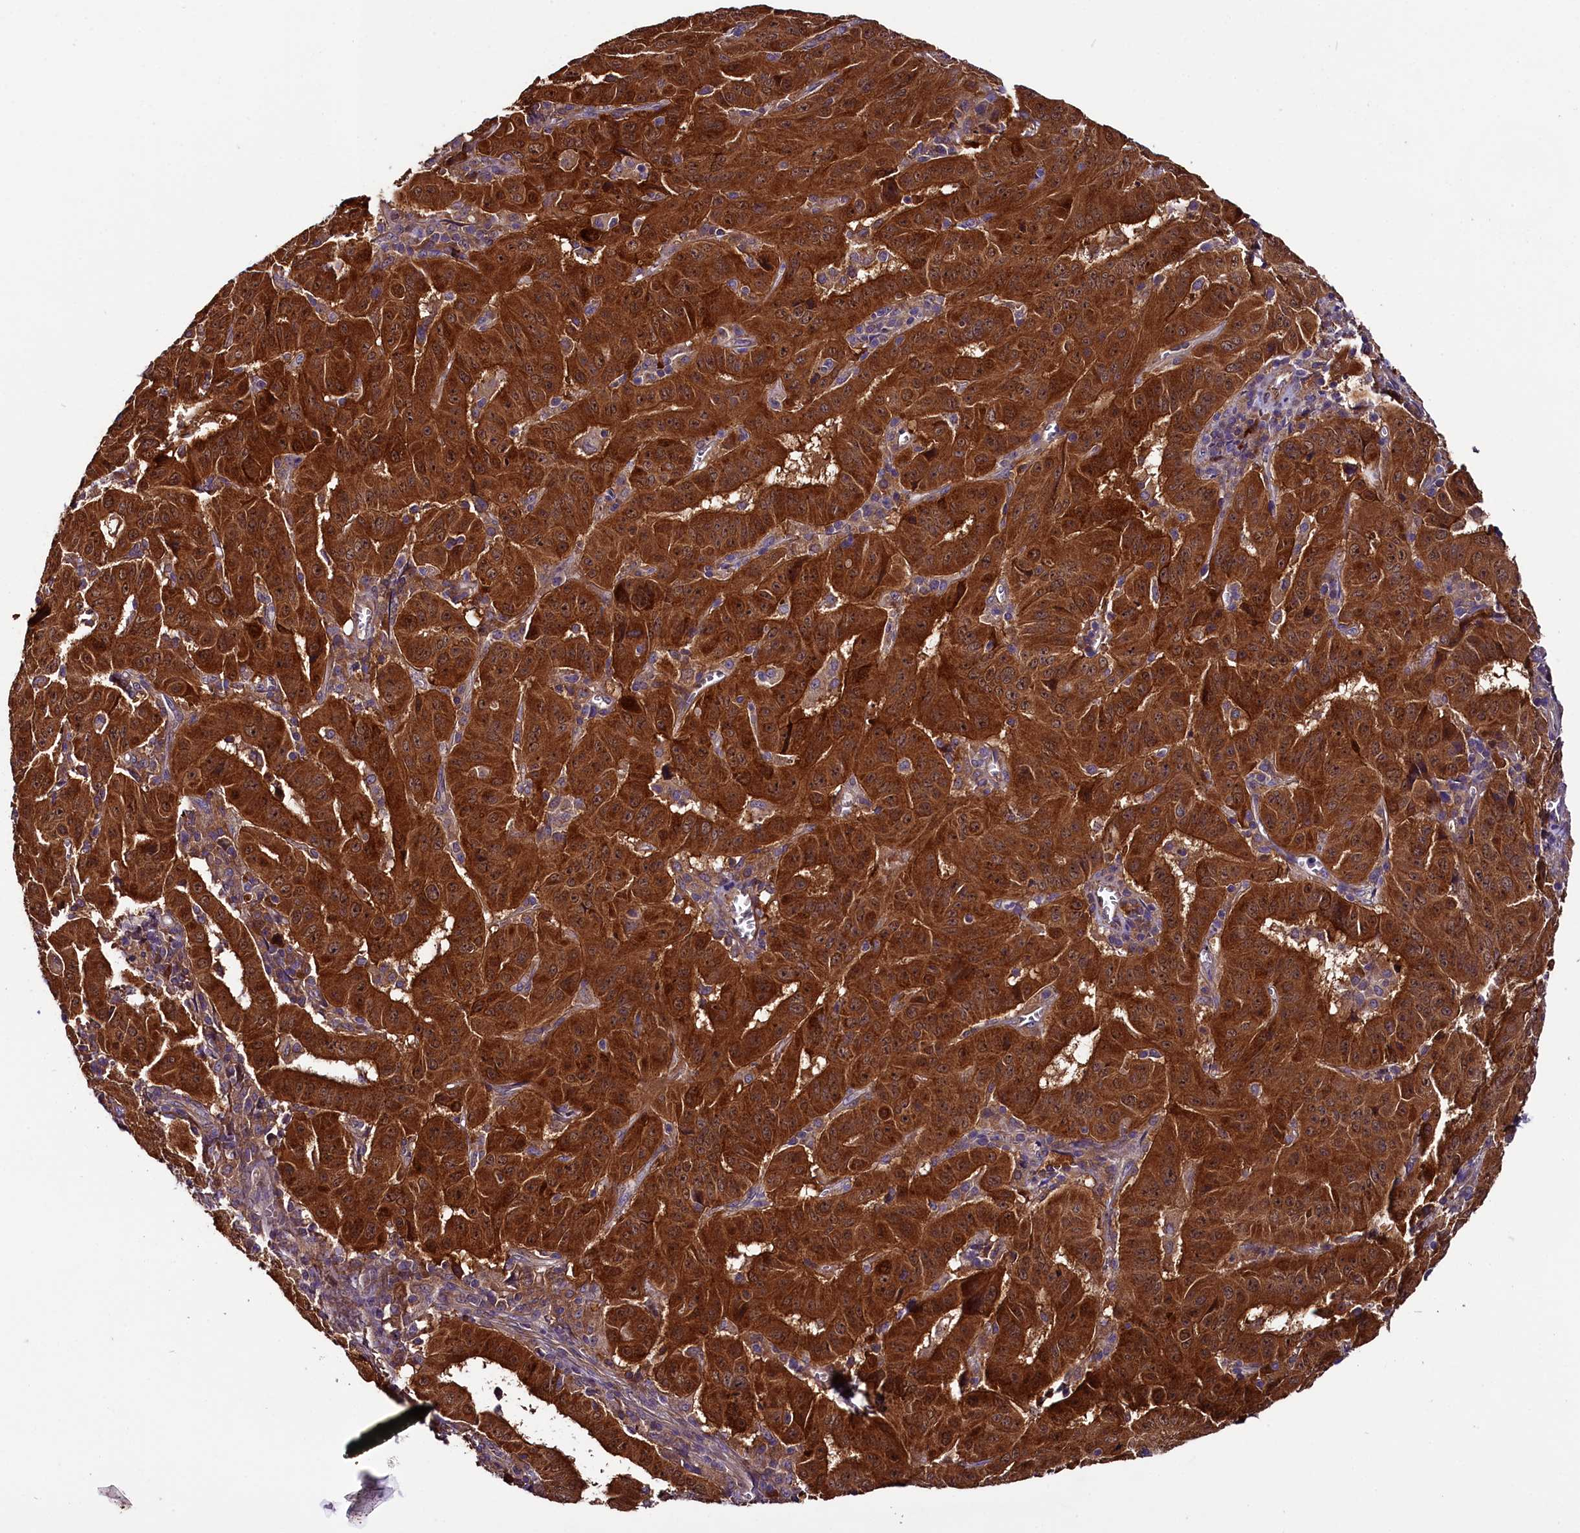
{"staining": {"intensity": "strong", "quantity": ">75%", "location": "cytoplasmic/membranous"}, "tissue": "pancreatic cancer", "cell_type": "Tumor cells", "image_type": "cancer", "snomed": [{"axis": "morphology", "description": "Adenocarcinoma, NOS"}, {"axis": "topography", "description": "Pancreas"}], "caption": "A high-resolution micrograph shows immunohistochemistry staining of pancreatic cancer, which displays strong cytoplasmic/membranous staining in approximately >75% of tumor cells.", "gene": "RPUSD2", "patient": {"sex": "male", "age": 63}}